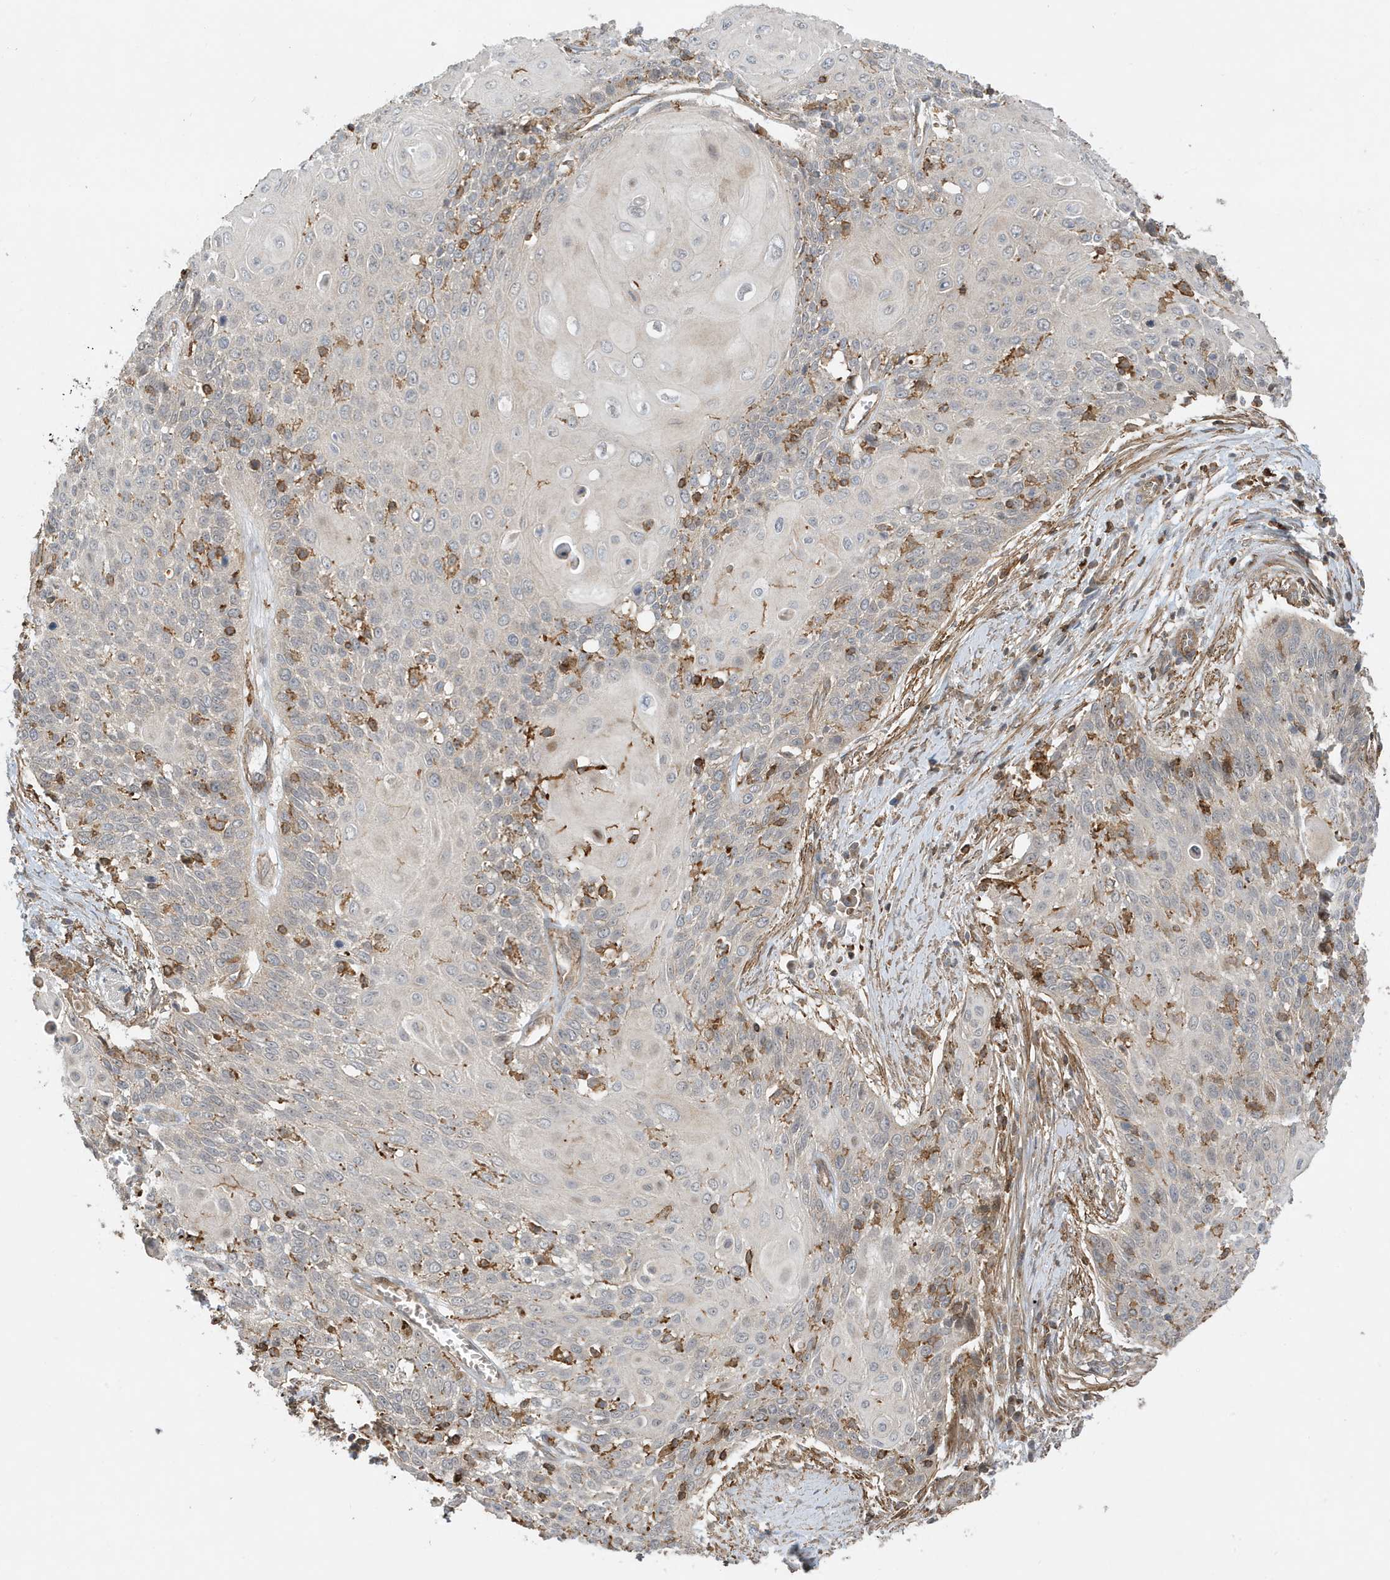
{"staining": {"intensity": "negative", "quantity": "none", "location": "none"}, "tissue": "cervical cancer", "cell_type": "Tumor cells", "image_type": "cancer", "snomed": [{"axis": "morphology", "description": "Squamous cell carcinoma, NOS"}, {"axis": "topography", "description": "Cervix"}], "caption": "The photomicrograph reveals no significant staining in tumor cells of cervical squamous cell carcinoma. Brightfield microscopy of immunohistochemistry stained with DAB (3,3'-diaminobenzidine) (brown) and hematoxylin (blue), captured at high magnification.", "gene": "TATDN3", "patient": {"sex": "female", "age": 39}}